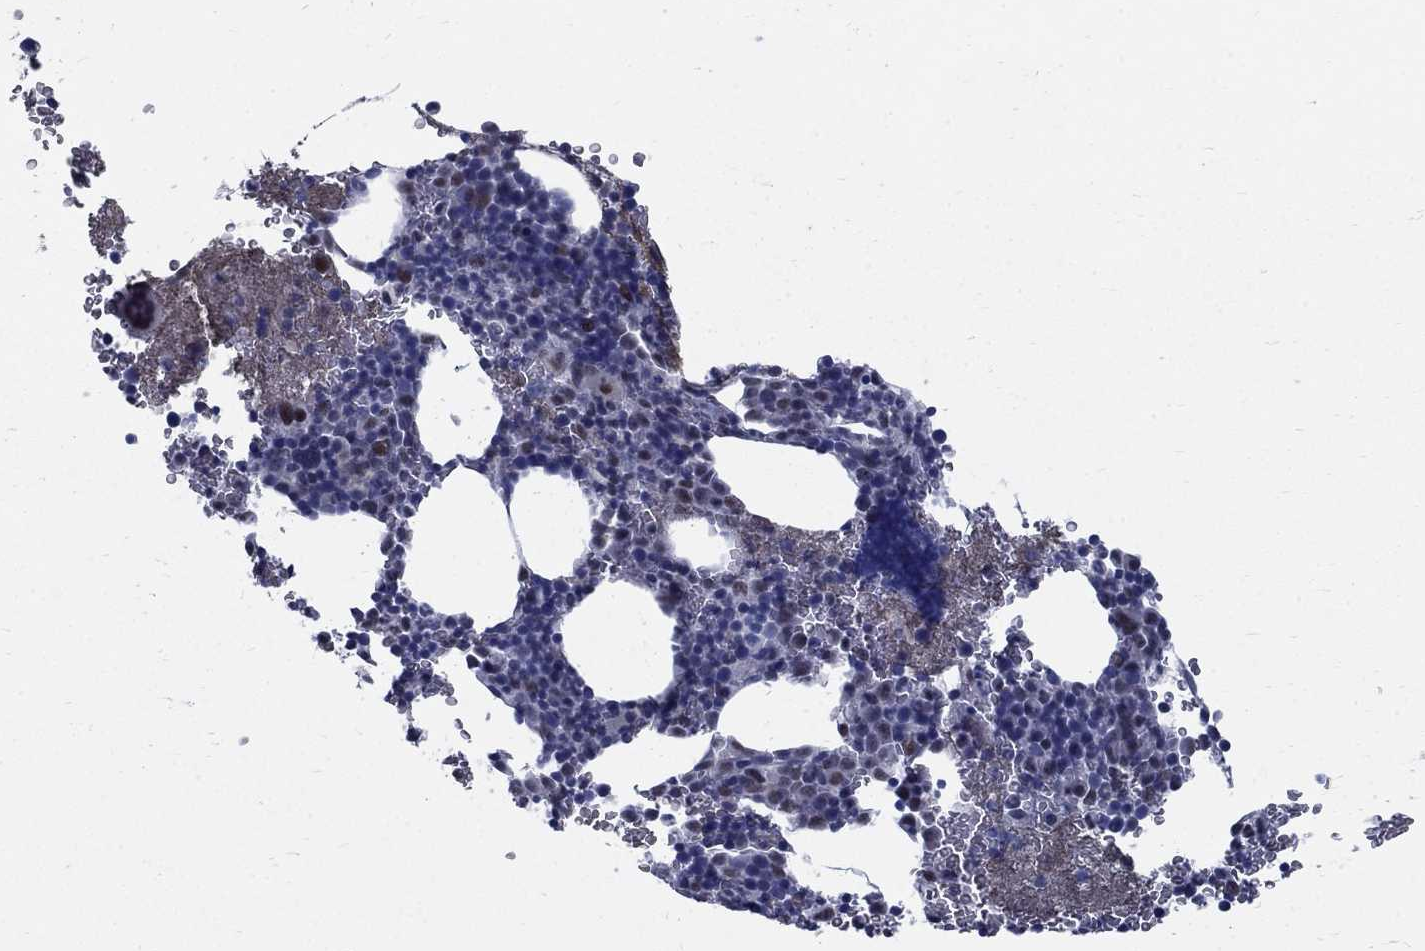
{"staining": {"intensity": "negative", "quantity": "none", "location": "none"}, "tissue": "bone marrow", "cell_type": "Hematopoietic cells", "image_type": "normal", "snomed": [{"axis": "morphology", "description": "Normal tissue, NOS"}, {"axis": "topography", "description": "Bone marrow"}], "caption": "This is a histopathology image of immunohistochemistry staining of normal bone marrow, which shows no expression in hematopoietic cells. Nuclei are stained in blue.", "gene": "GCFC2", "patient": {"sex": "male", "age": 50}}